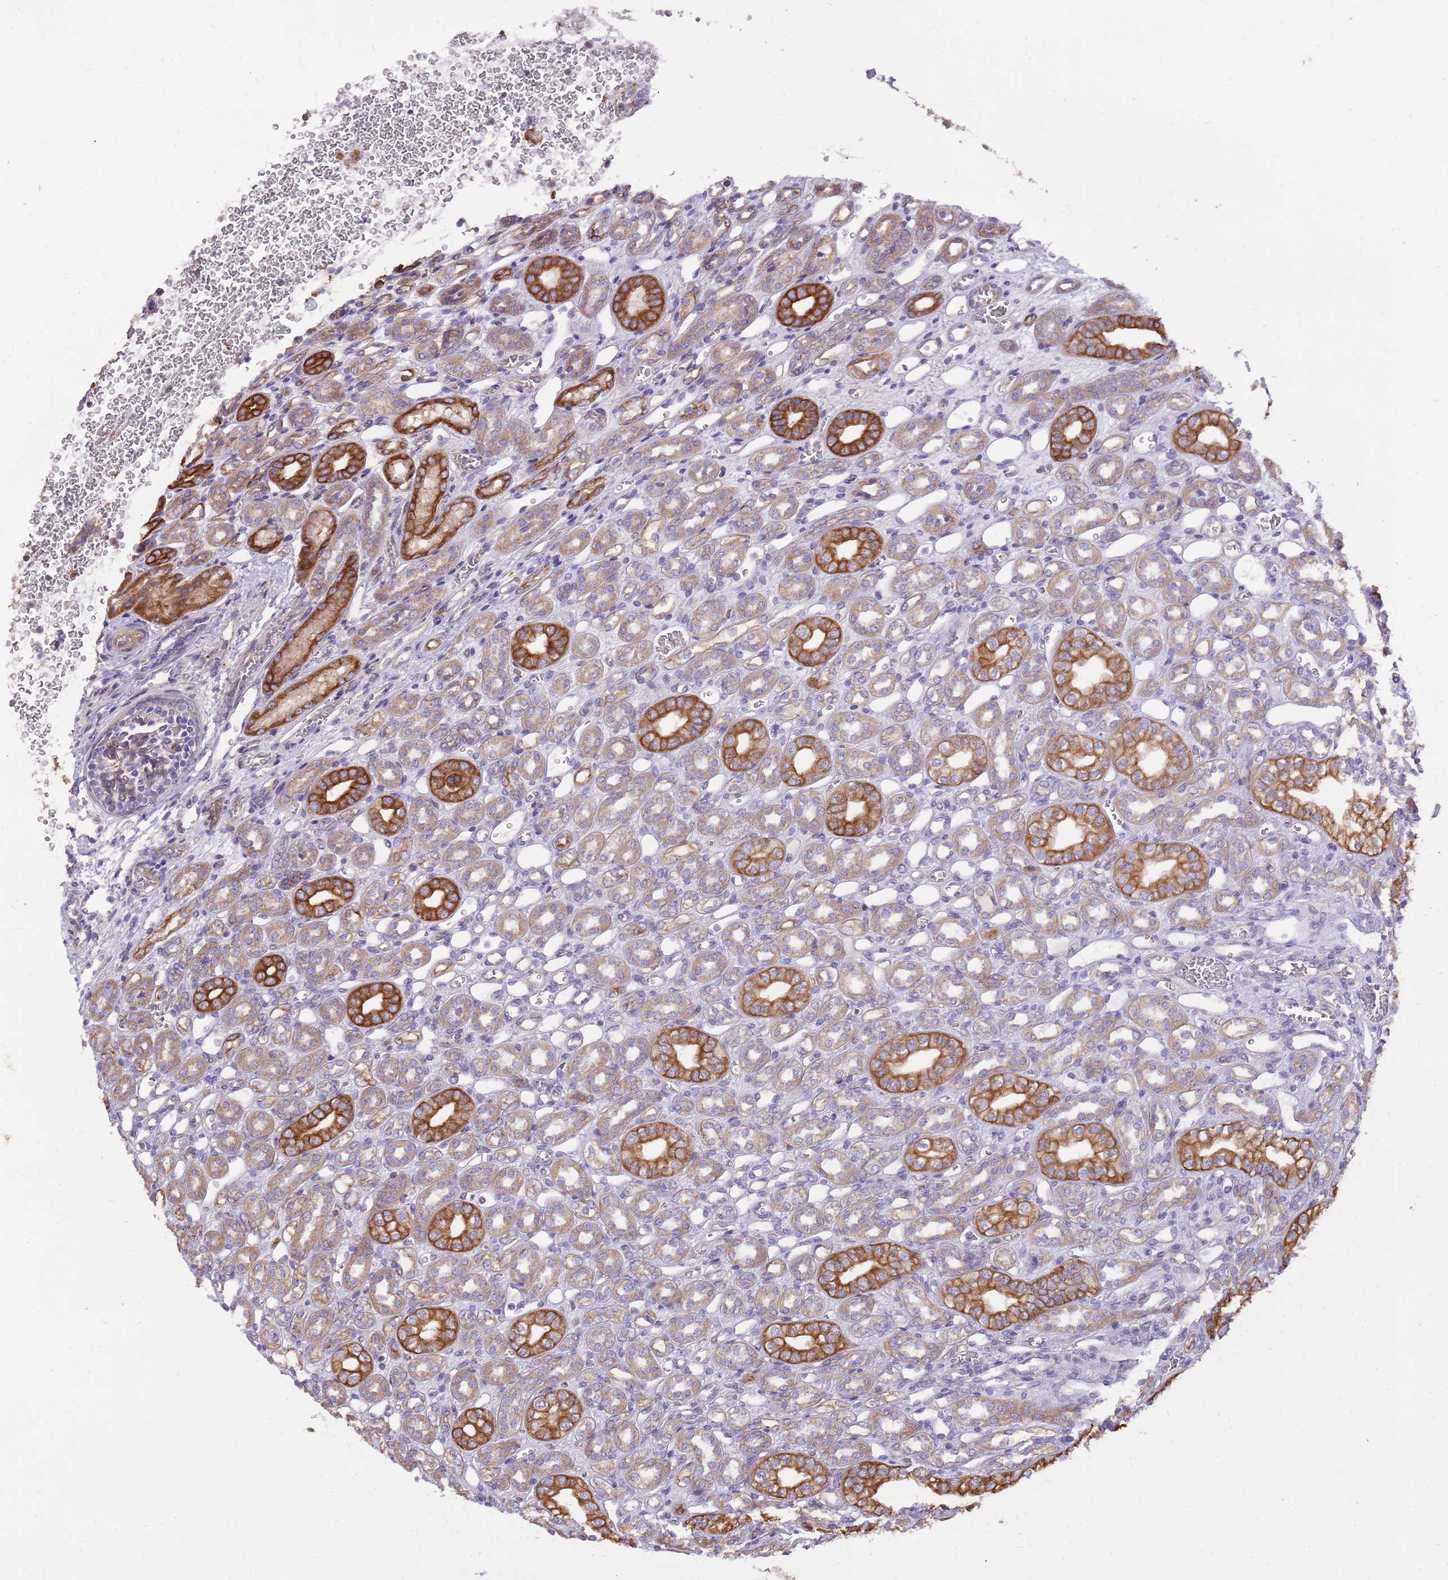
{"staining": {"intensity": "weak", "quantity": "<25%", "location": "cytoplasmic/membranous"}, "tissue": "kidney", "cell_type": "Cells in glomeruli", "image_type": "normal", "snomed": [{"axis": "morphology", "description": "Normal tissue, NOS"}, {"axis": "morphology", "description": "Neoplasm, malignant, NOS"}, {"axis": "topography", "description": "Kidney"}], "caption": "This is an immunohistochemistry (IHC) micrograph of normal kidney. There is no staining in cells in glomeruli.", "gene": "WASHC4", "patient": {"sex": "female", "age": 1}}